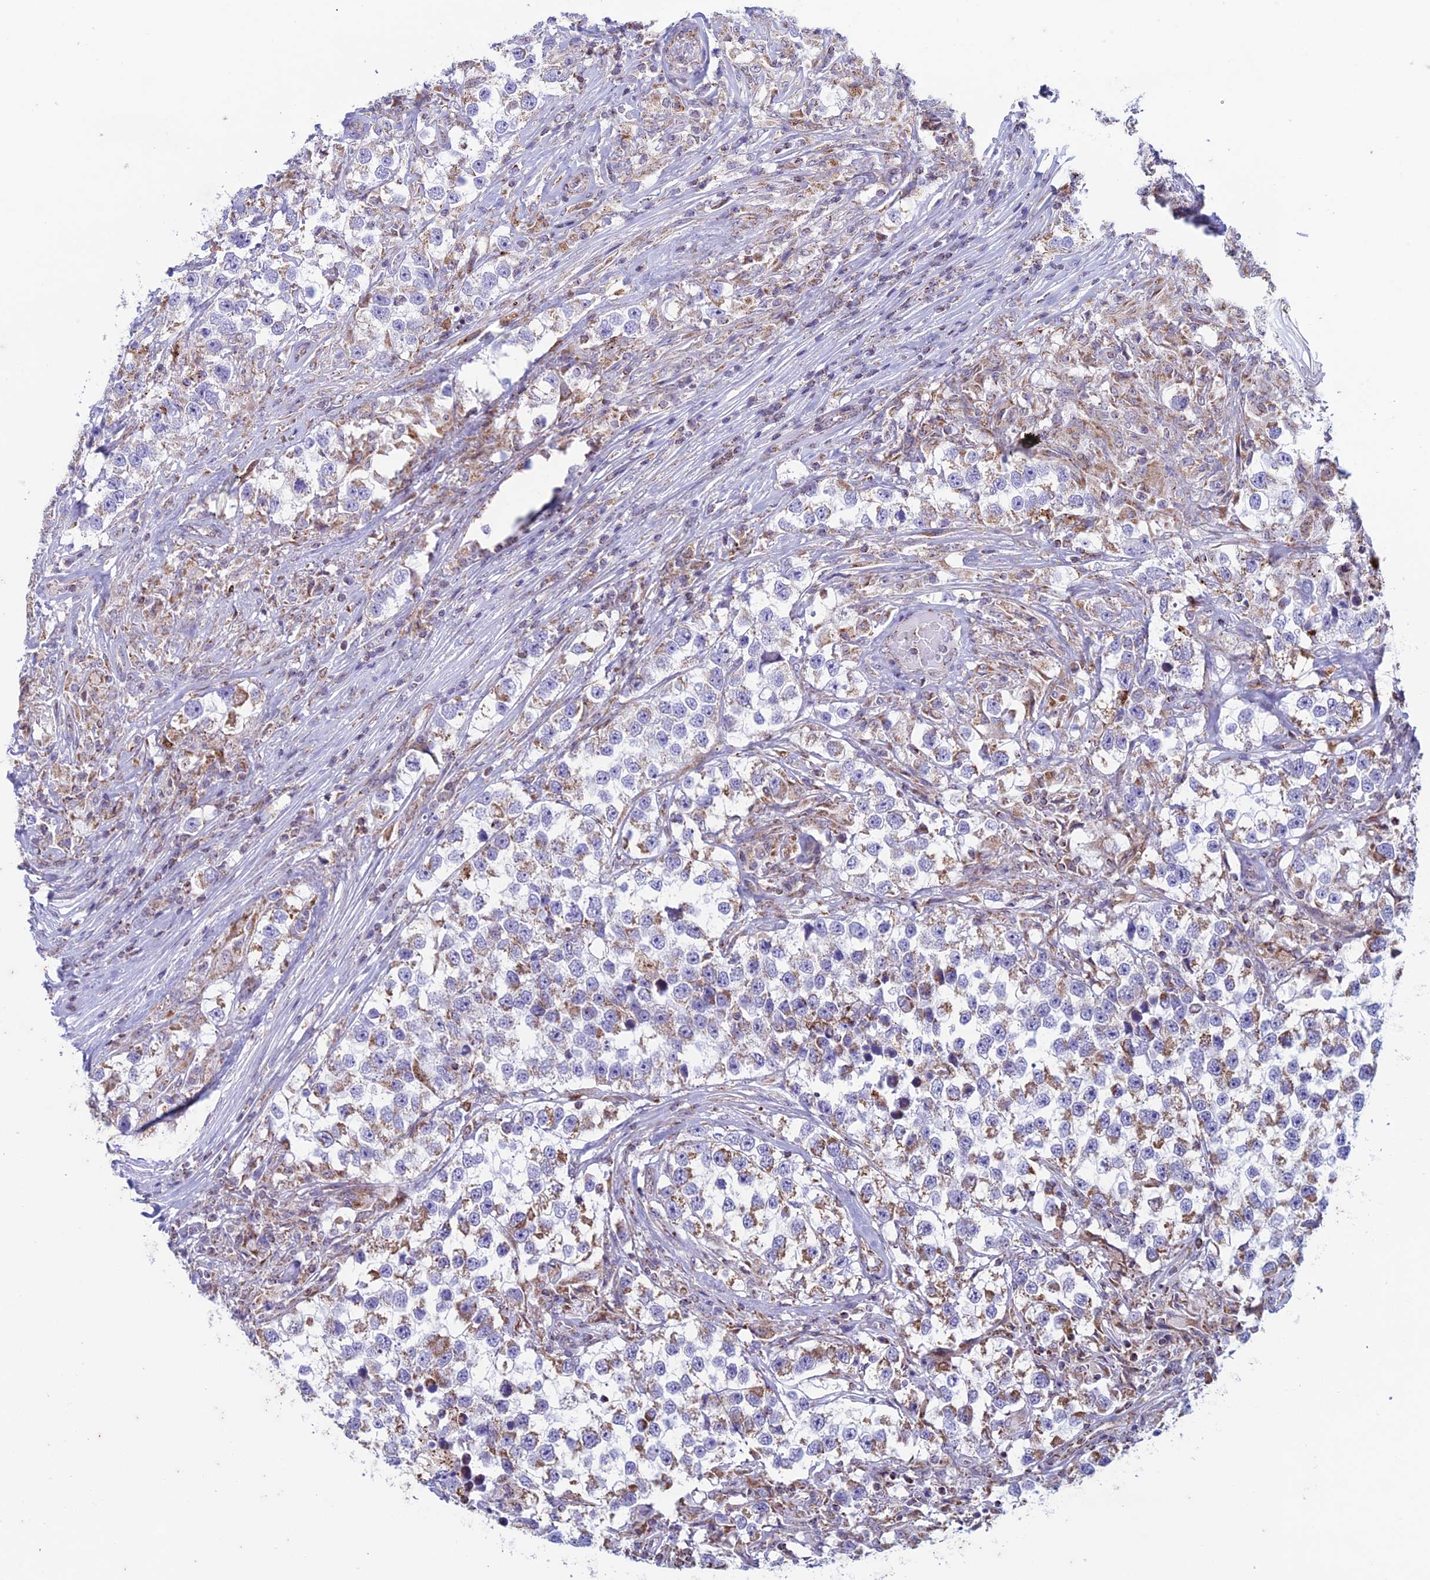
{"staining": {"intensity": "moderate", "quantity": "<25%", "location": "cytoplasmic/membranous"}, "tissue": "testis cancer", "cell_type": "Tumor cells", "image_type": "cancer", "snomed": [{"axis": "morphology", "description": "Seminoma, NOS"}, {"axis": "topography", "description": "Testis"}], "caption": "Immunohistochemistry (IHC) (DAB (3,3'-diaminobenzidine)) staining of human testis cancer reveals moderate cytoplasmic/membranous protein staining in about <25% of tumor cells.", "gene": "ZNG1B", "patient": {"sex": "male", "age": 46}}